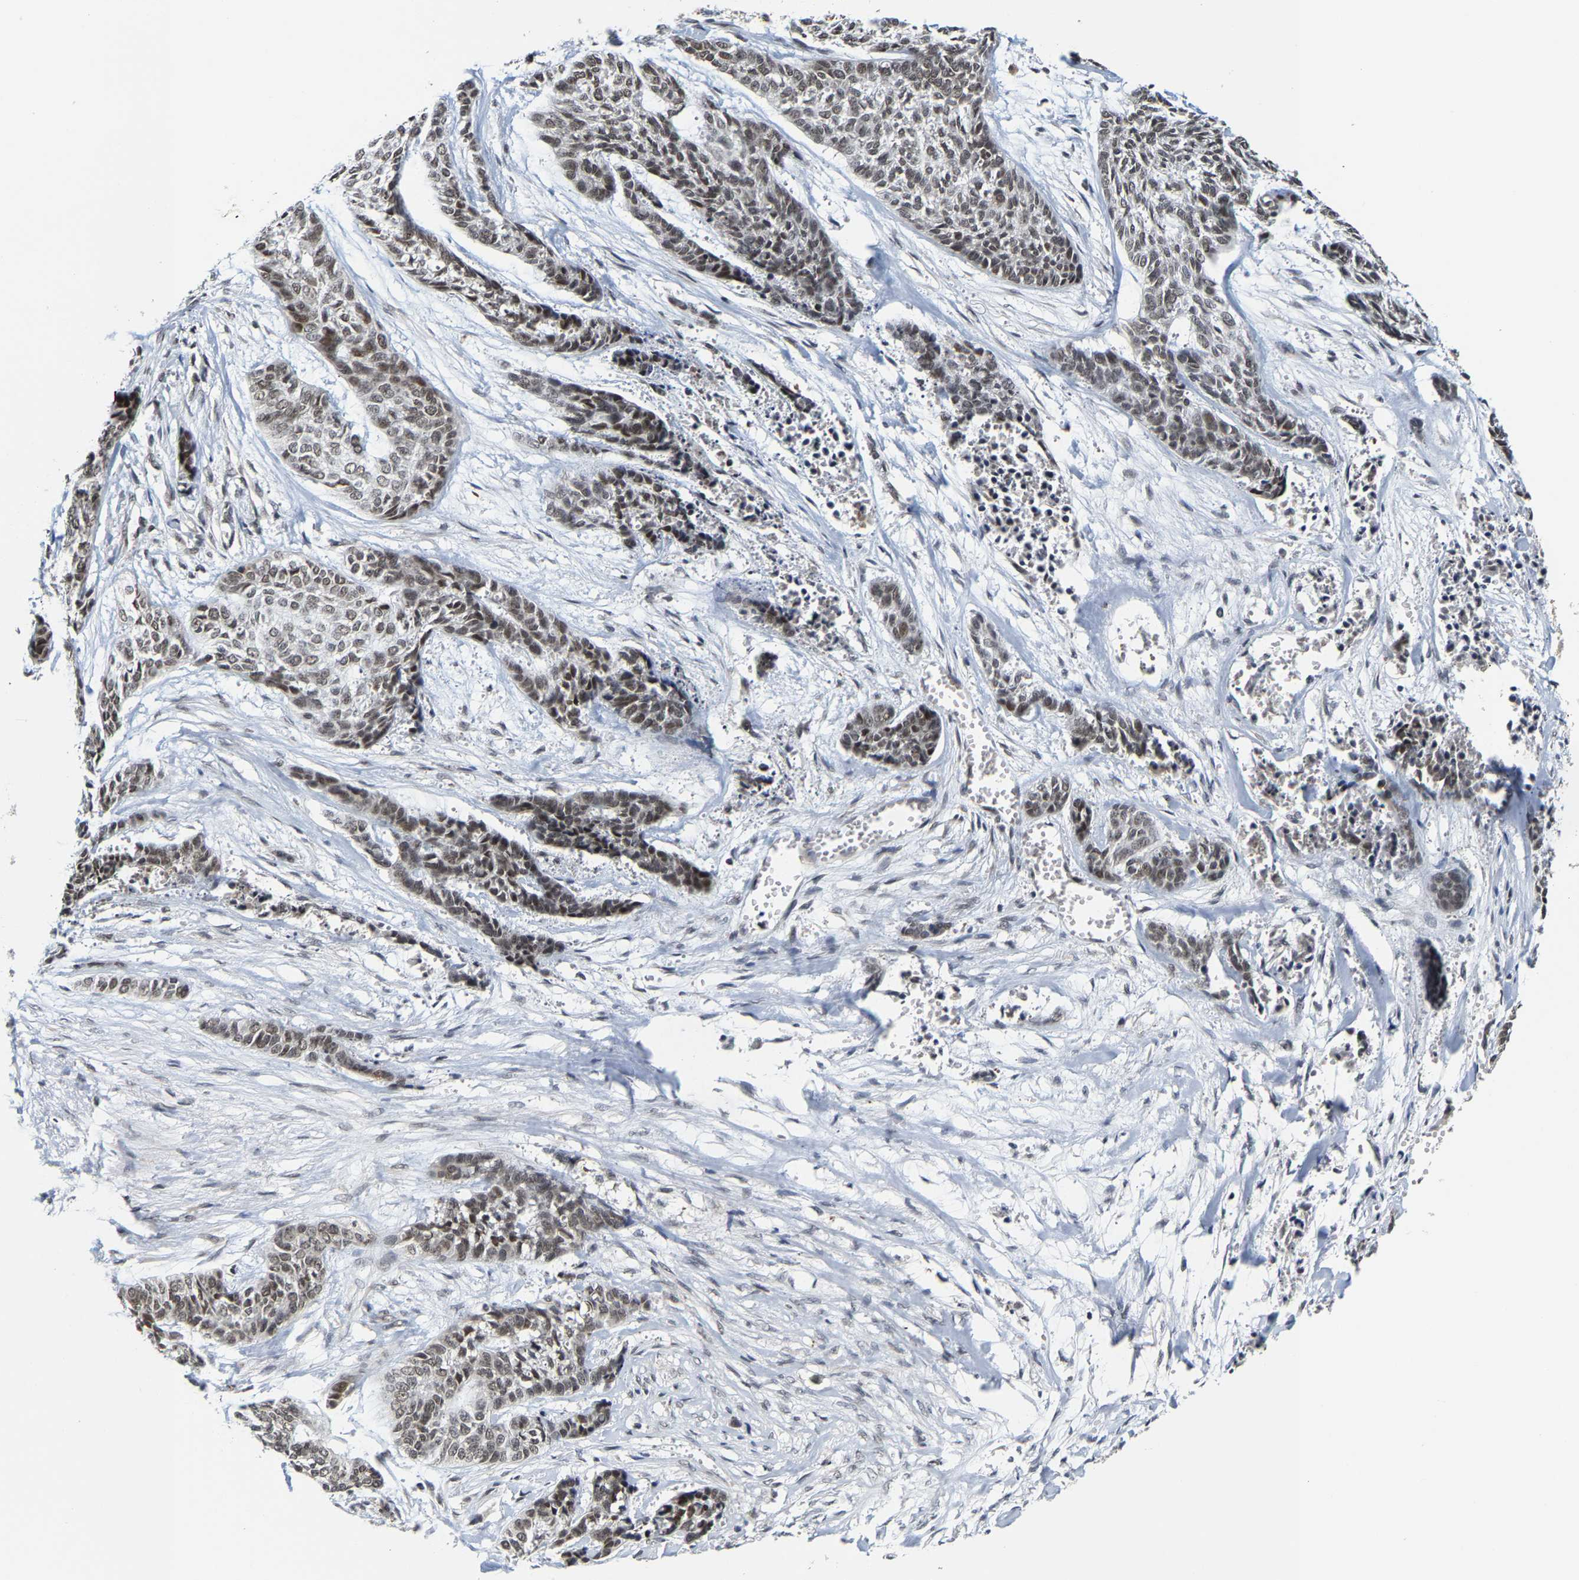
{"staining": {"intensity": "moderate", "quantity": ">75%", "location": "nuclear"}, "tissue": "skin cancer", "cell_type": "Tumor cells", "image_type": "cancer", "snomed": [{"axis": "morphology", "description": "Basal cell carcinoma"}, {"axis": "topography", "description": "Skin"}], "caption": "Immunohistochemical staining of basal cell carcinoma (skin) demonstrates medium levels of moderate nuclear positivity in approximately >75% of tumor cells.", "gene": "ANKRD6", "patient": {"sex": "female", "age": 64}}